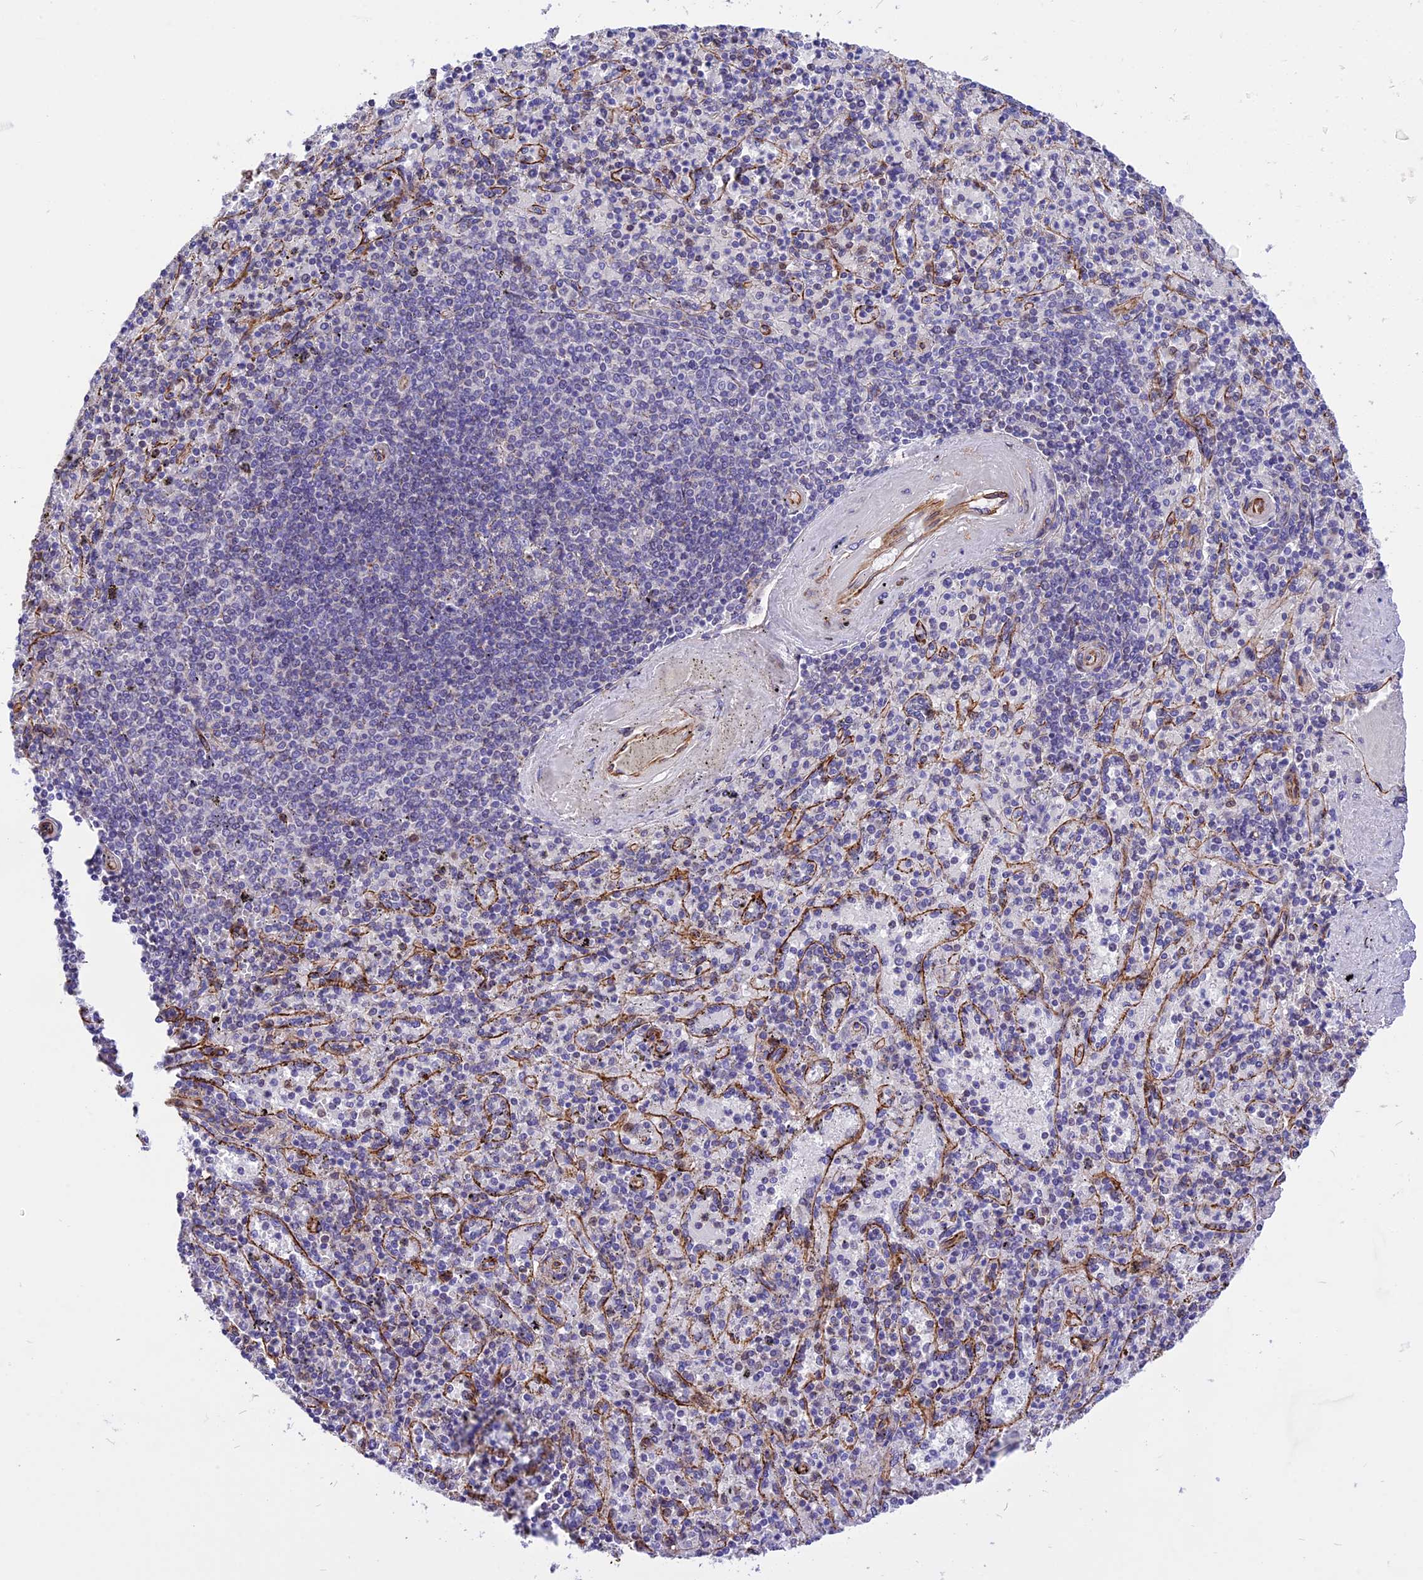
{"staining": {"intensity": "negative", "quantity": "none", "location": "none"}, "tissue": "spleen", "cell_type": "Cells in red pulp", "image_type": "normal", "snomed": [{"axis": "morphology", "description": "Normal tissue, NOS"}, {"axis": "topography", "description": "Spleen"}], "caption": "Immunohistochemistry (IHC) of unremarkable human spleen demonstrates no positivity in cells in red pulp. The staining was performed using DAB (3,3'-diaminobenzidine) to visualize the protein expression in brown, while the nuclei were stained in blue with hematoxylin (Magnification: 20x).", "gene": "R3HDM4", "patient": {"sex": "male", "age": 82}}